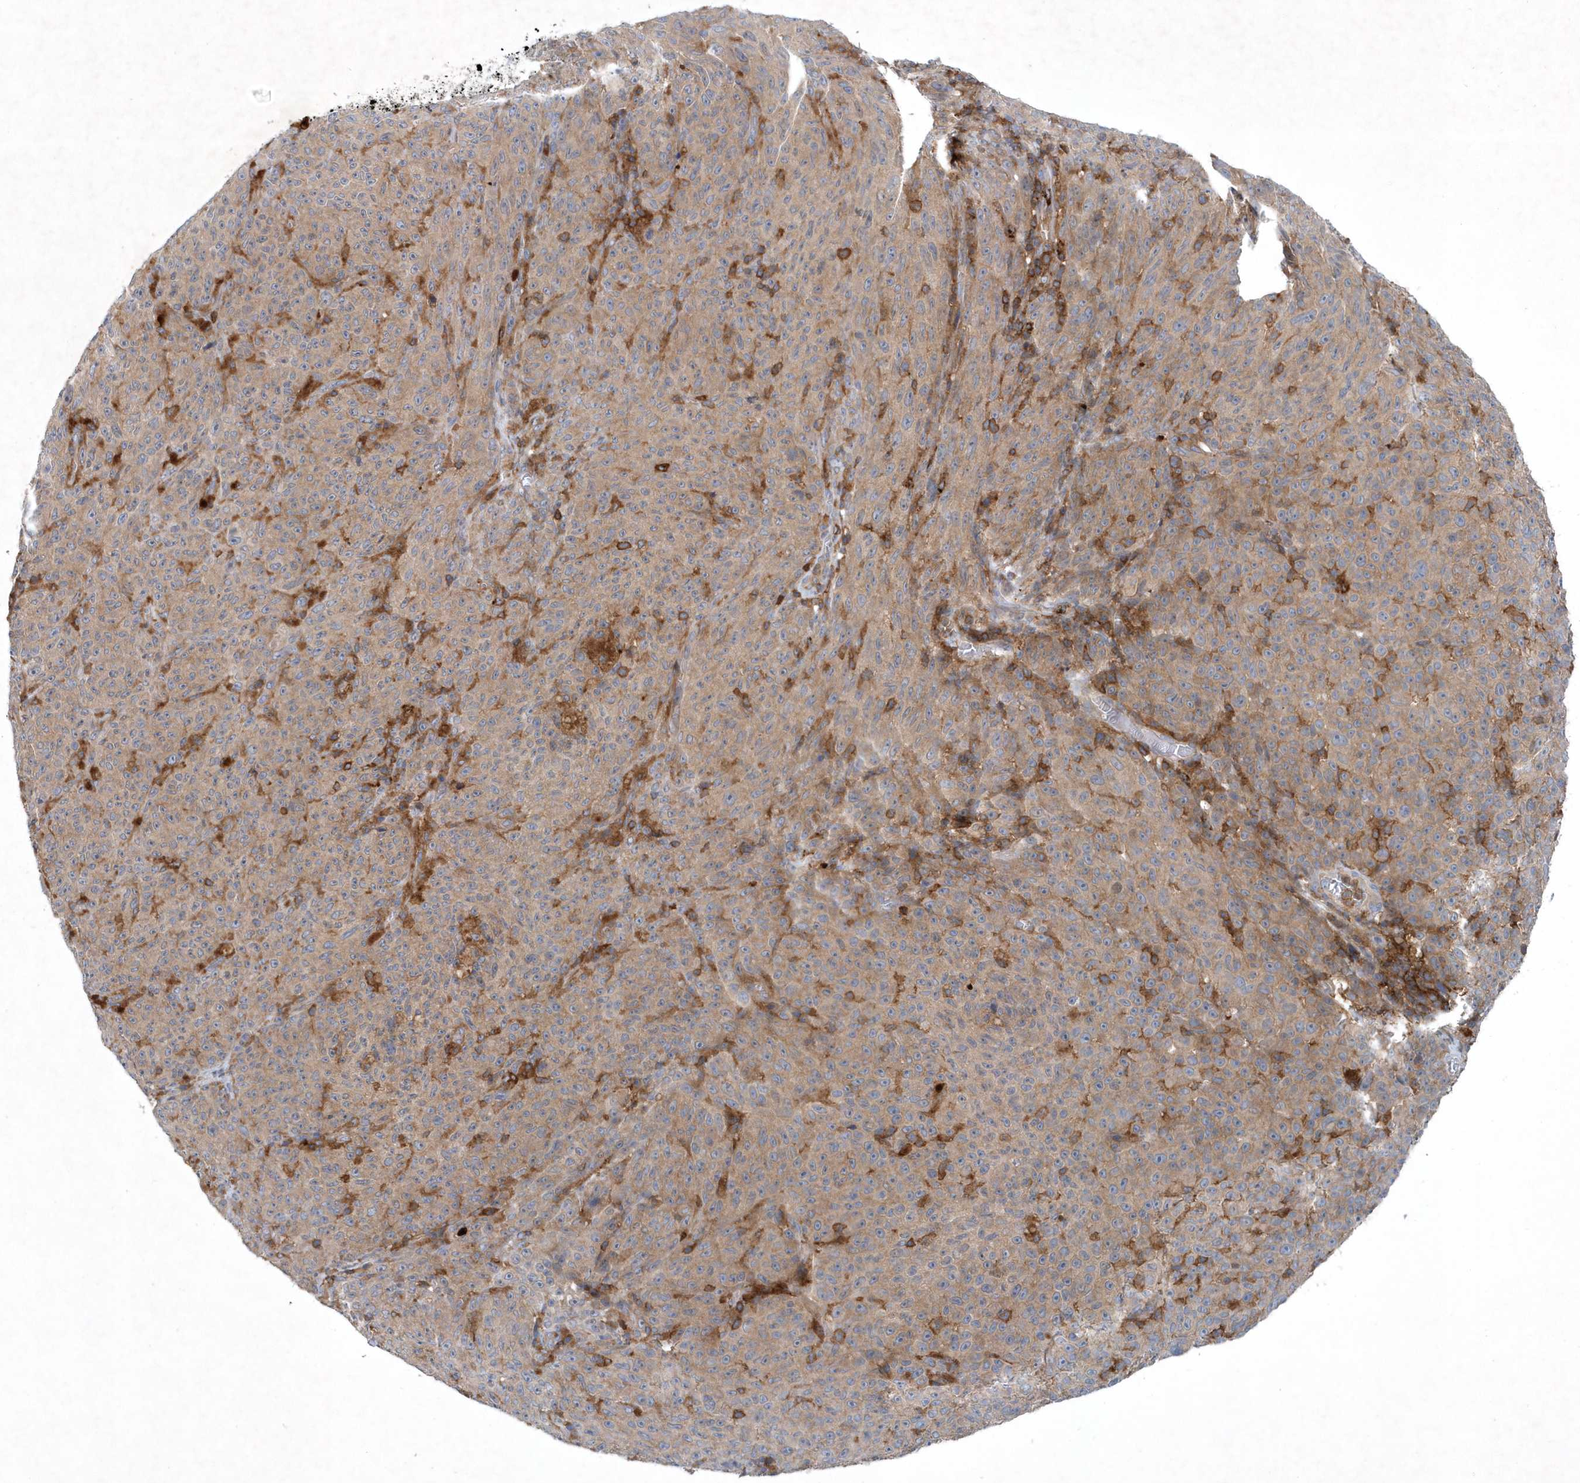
{"staining": {"intensity": "weak", "quantity": ">75%", "location": "cytoplasmic/membranous"}, "tissue": "melanoma", "cell_type": "Tumor cells", "image_type": "cancer", "snomed": [{"axis": "morphology", "description": "Malignant melanoma, NOS"}, {"axis": "topography", "description": "Skin"}], "caption": "This histopathology image displays immunohistochemistry staining of human melanoma, with low weak cytoplasmic/membranous expression in about >75% of tumor cells.", "gene": "P2RY10", "patient": {"sex": "female", "age": 82}}